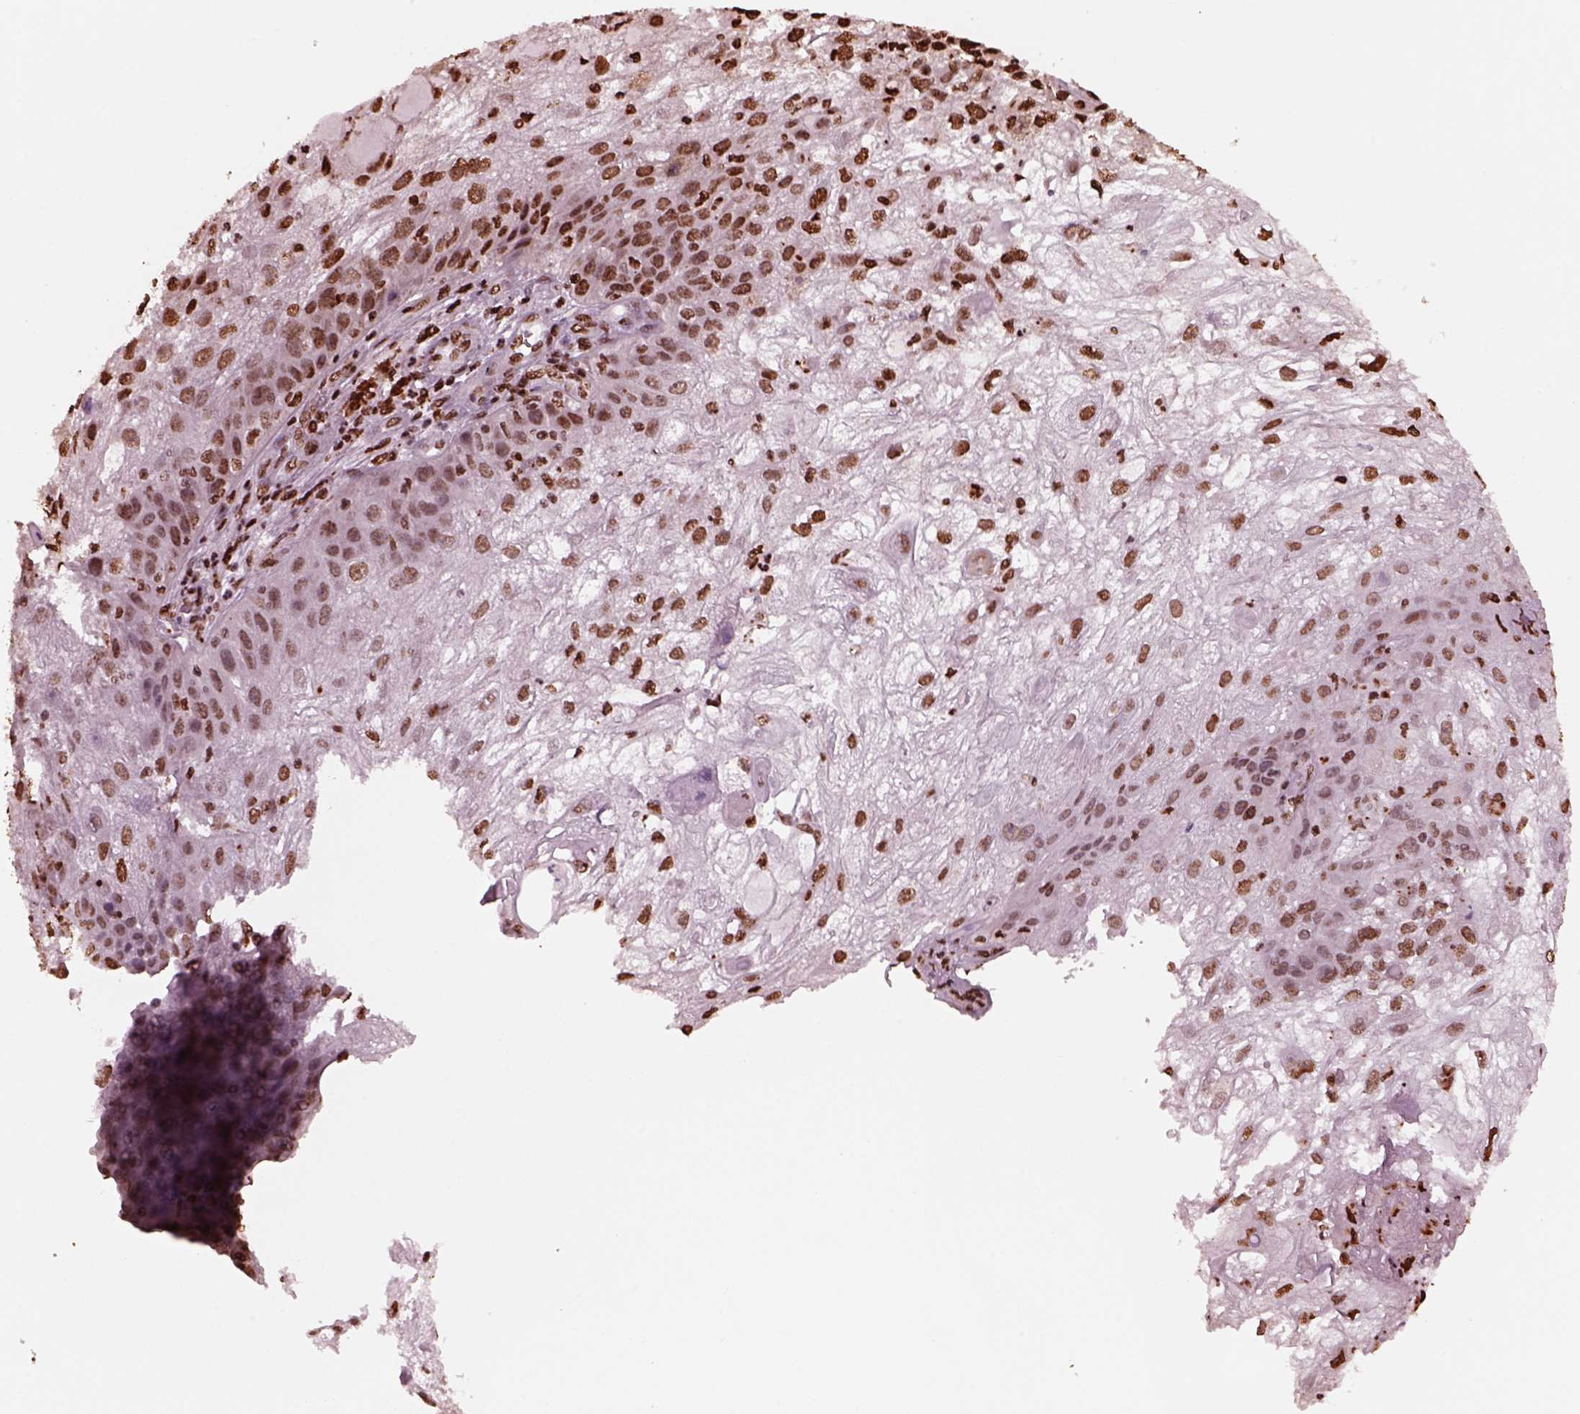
{"staining": {"intensity": "moderate", "quantity": "25%-75%", "location": "nuclear"}, "tissue": "skin cancer", "cell_type": "Tumor cells", "image_type": "cancer", "snomed": [{"axis": "morphology", "description": "Normal tissue, NOS"}, {"axis": "morphology", "description": "Squamous cell carcinoma, NOS"}, {"axis": "topography", "description": "Skin"}], "caption": "Skin cancer stained with IHC displays moderate nuclear staining in approximately 25%-75% of tumor cells.", "gene": "NSD1", "patient": {"sex": "female", "age": 83}}